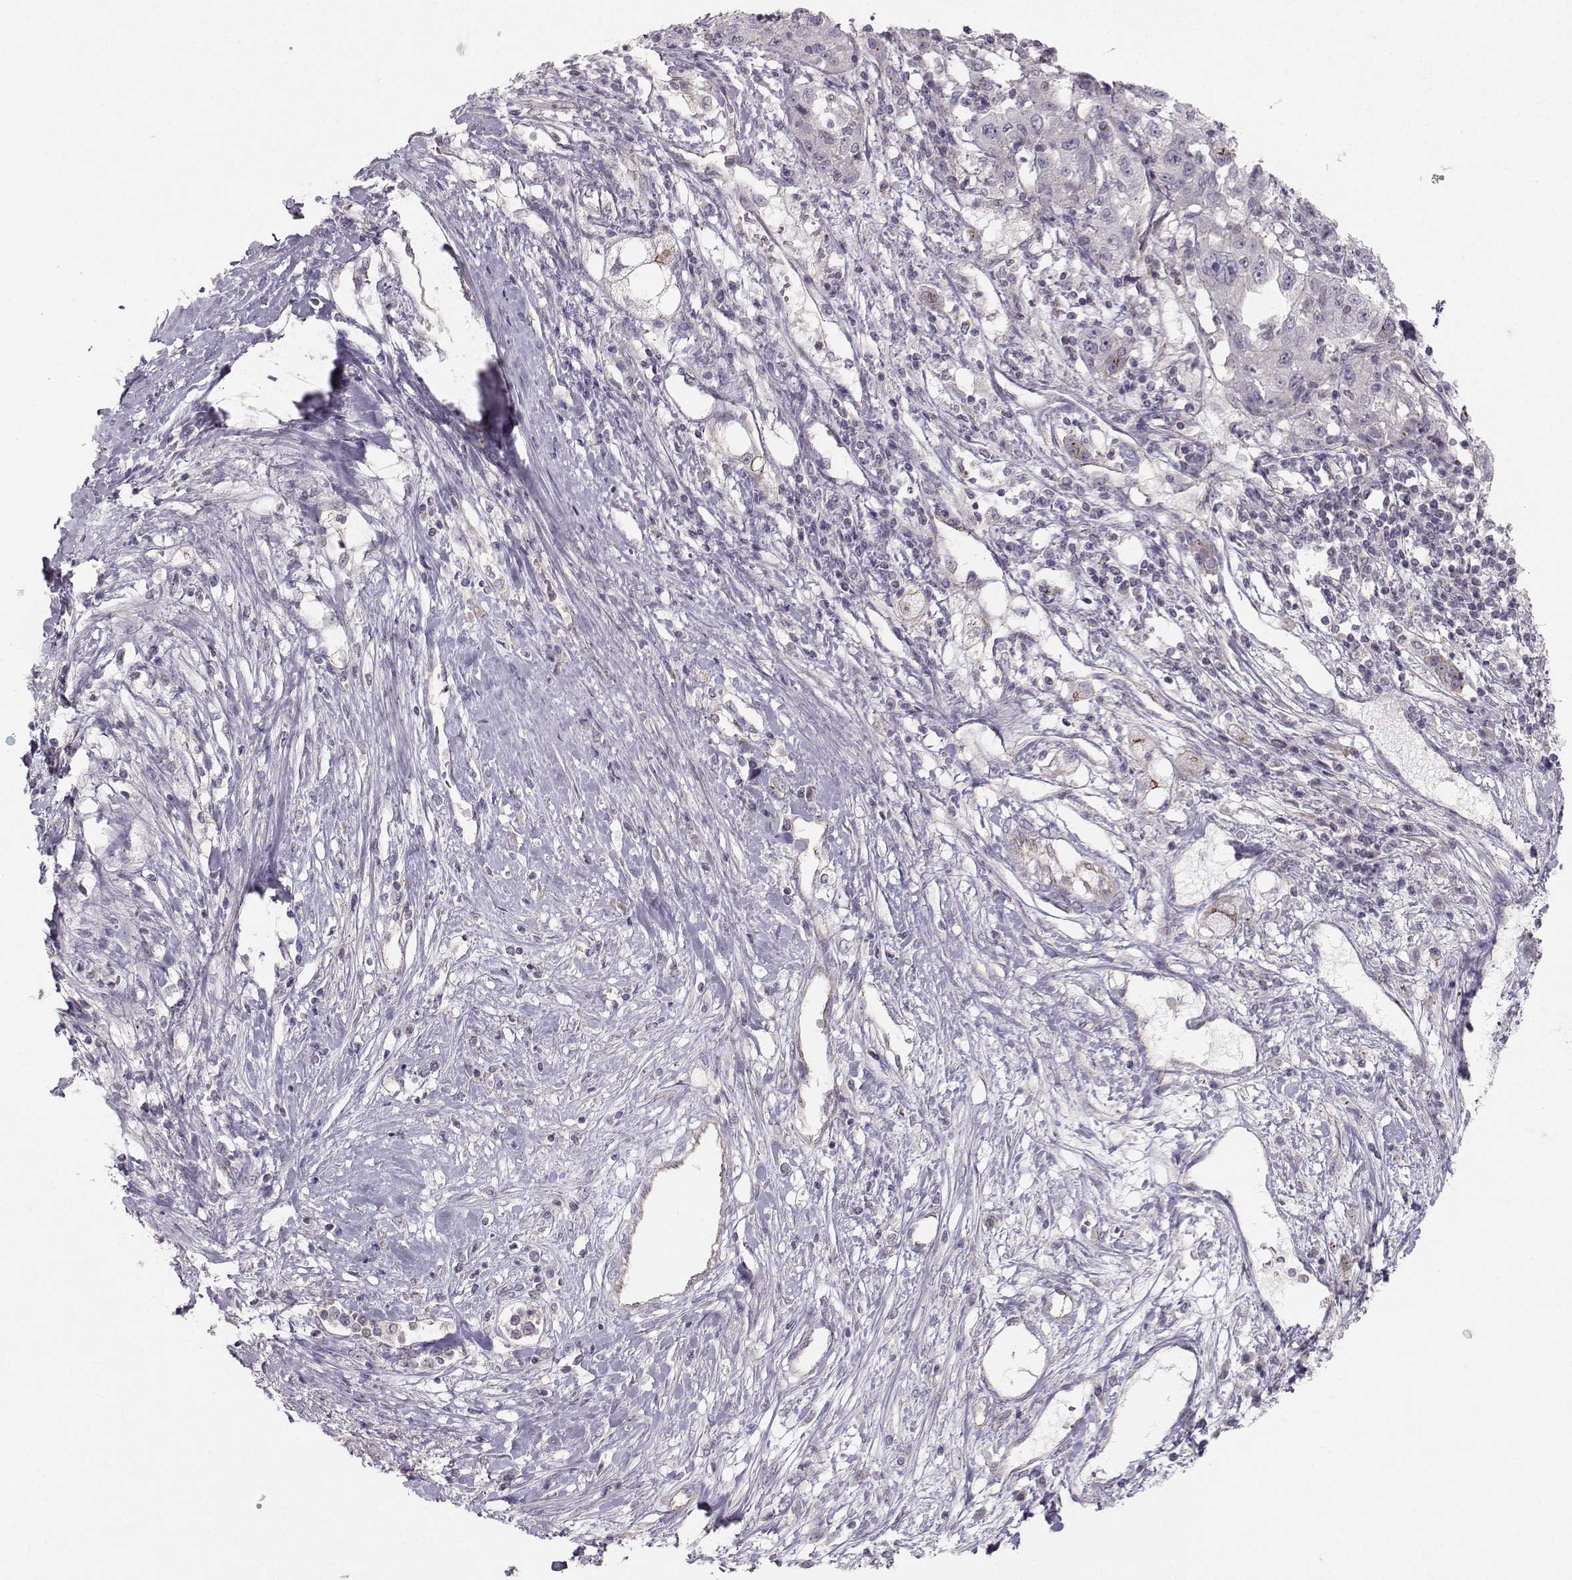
{"staining": {"intensity": "negative", "quantity": "none", "location": "none"}, "tissue": "liver cancer", "cell_type": "Tumor cells", "image_type": "cancer", "snomed": [{"axis": "morphology", "description": "Adenocarcinoma, NOS"}, {"axis": "morphology", "description": "Cholangiocarcinoma"}, {"axis": "topography", "description": "Liver"}], "caption": "The histopathology image displays no significant expression in tumor cells of liver adenocarcinoma. (DAB (3,3'-diaminobenzidine) IHC visualized using brightfield microscopy, high magnification).", "gene": "MAST1", "patient": {"sex": "male", "age": 64}}